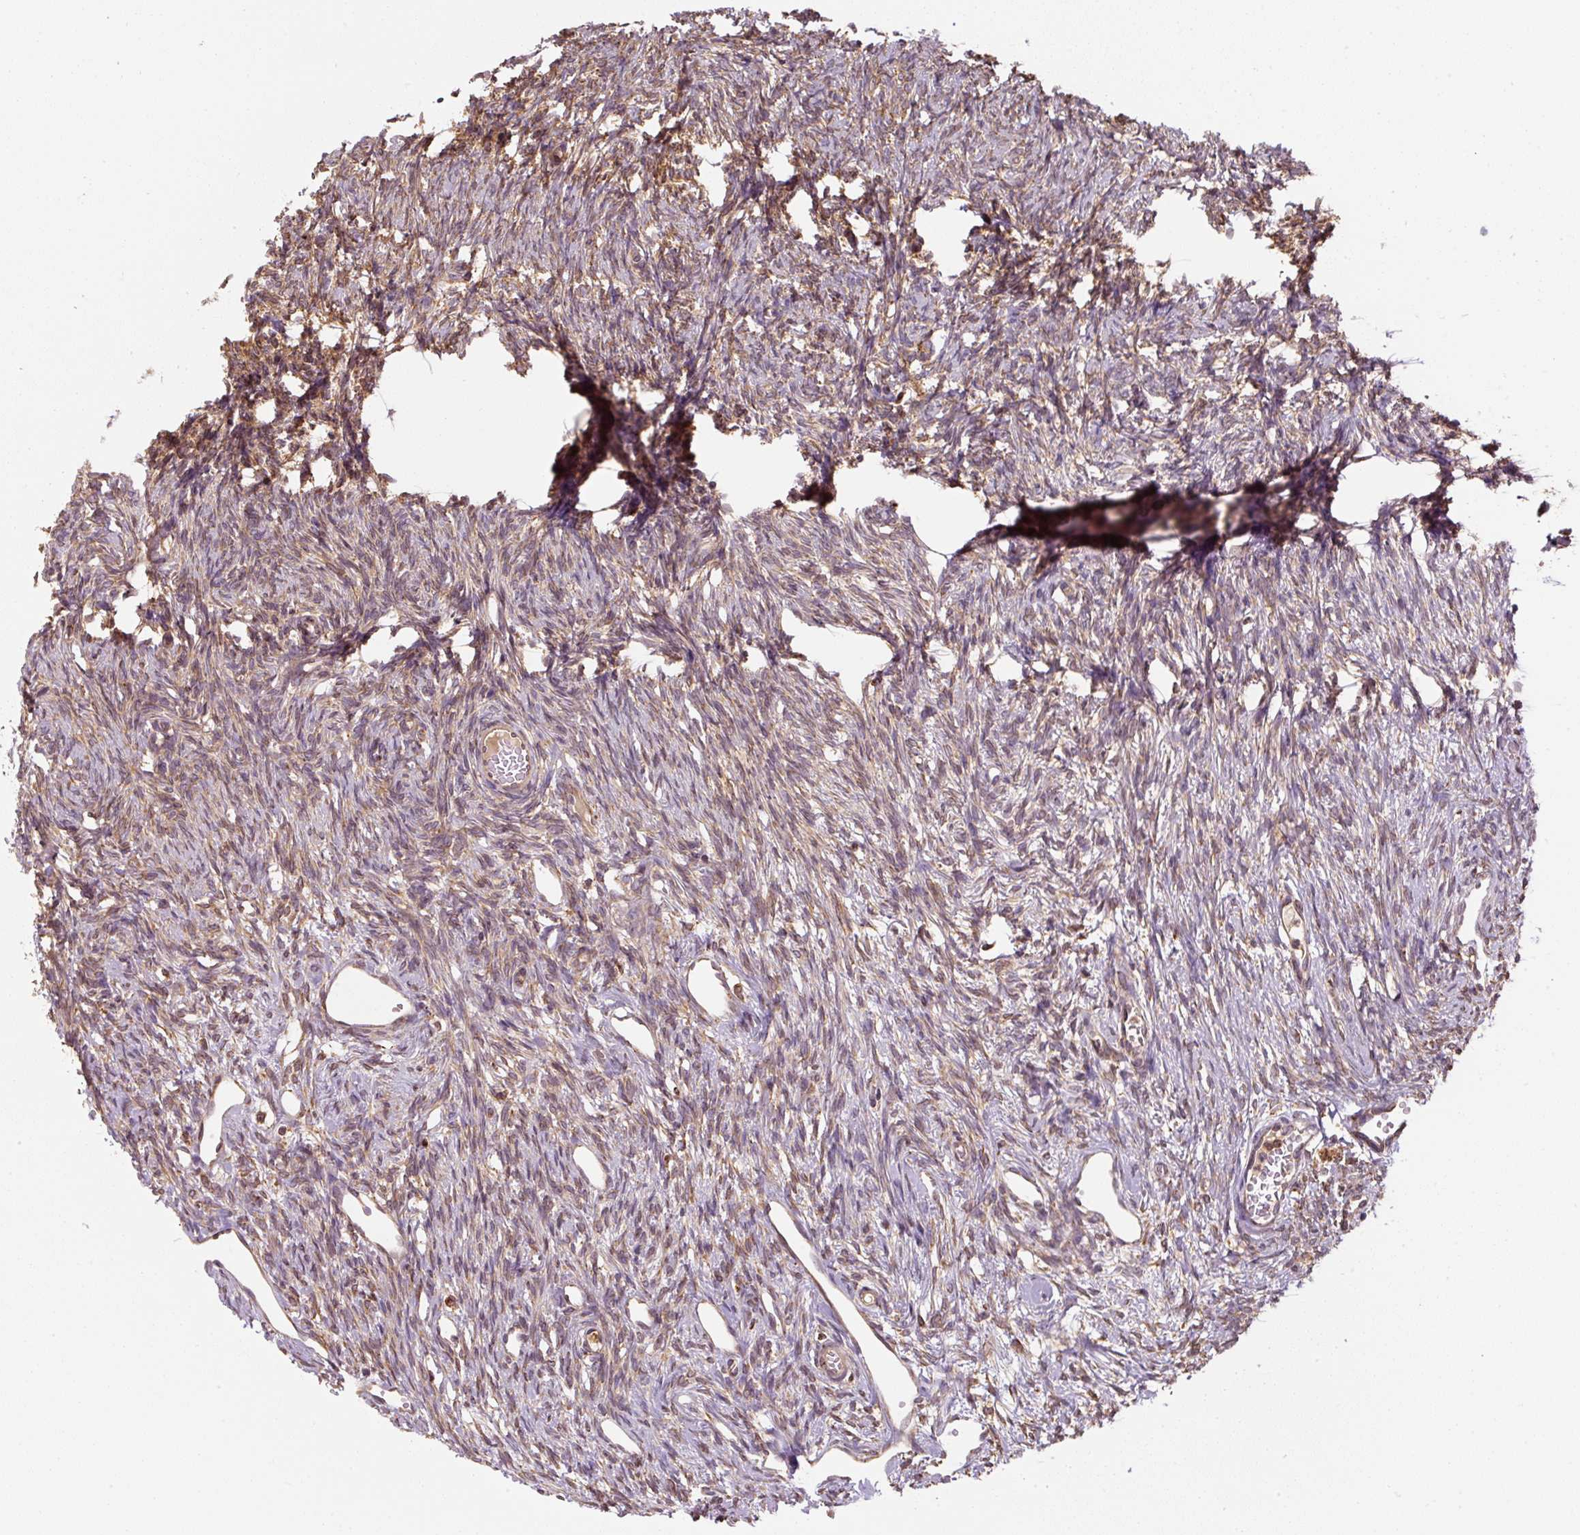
{"staining": {"intensity": "moderate", "quantity": ">75%", "location": "cytoplasmic/membranous"}, "tissue": "ovary", "cell_type": "Follicle cells", "image_type": "normal", "snomed": [{"axis": "morphology", "description": "Normal tissue, NOS"}, {"axis": "topography", "description": "Ovary"}], "caption": "Unremarkable ovary demonstrates moderate cytoplasmic/membranous positivity in approximately >75% of follicle cells.", "gene": "PRKCSH", "patient": {"sex": "female", "age": 33}}